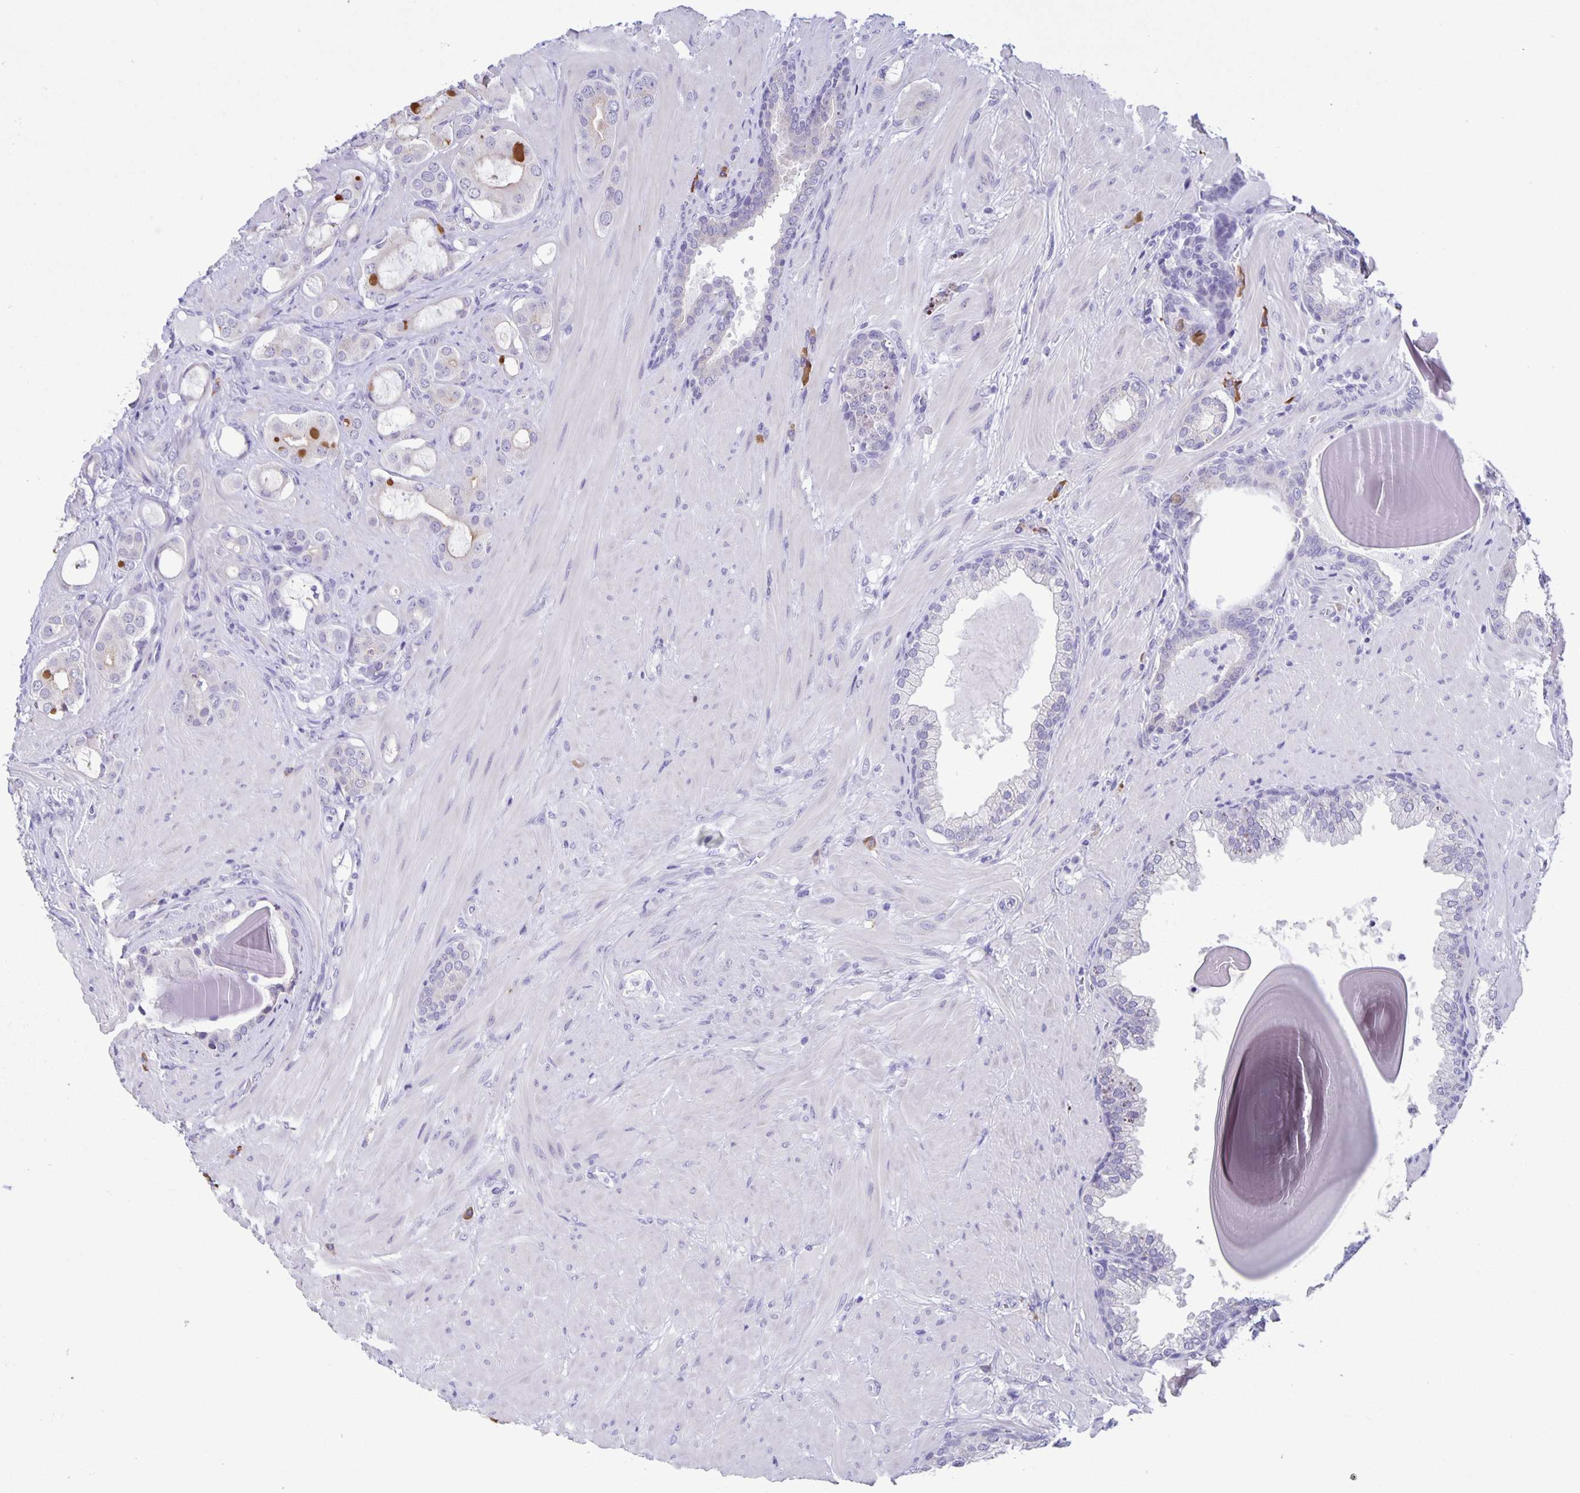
{"staining": {"intensity": "negative", "quantity": "none", "location": "none"}, "tissue": "prostate cancer", "cell_type": "Tumor cells", "image_type": "cancer", "snomed": [{"axis": "morphology", "description": "Adenocarcinoma, Low grade"}, {"axis": "topography", "description": "Prostate"}], "caption": "The micrograph exhibits no significant expression in tumor cells of prostate cancer (adenocarcinoma (low-grade)).", "gene": "ERMN", "patient": {"sex": "male", "age": 57}}